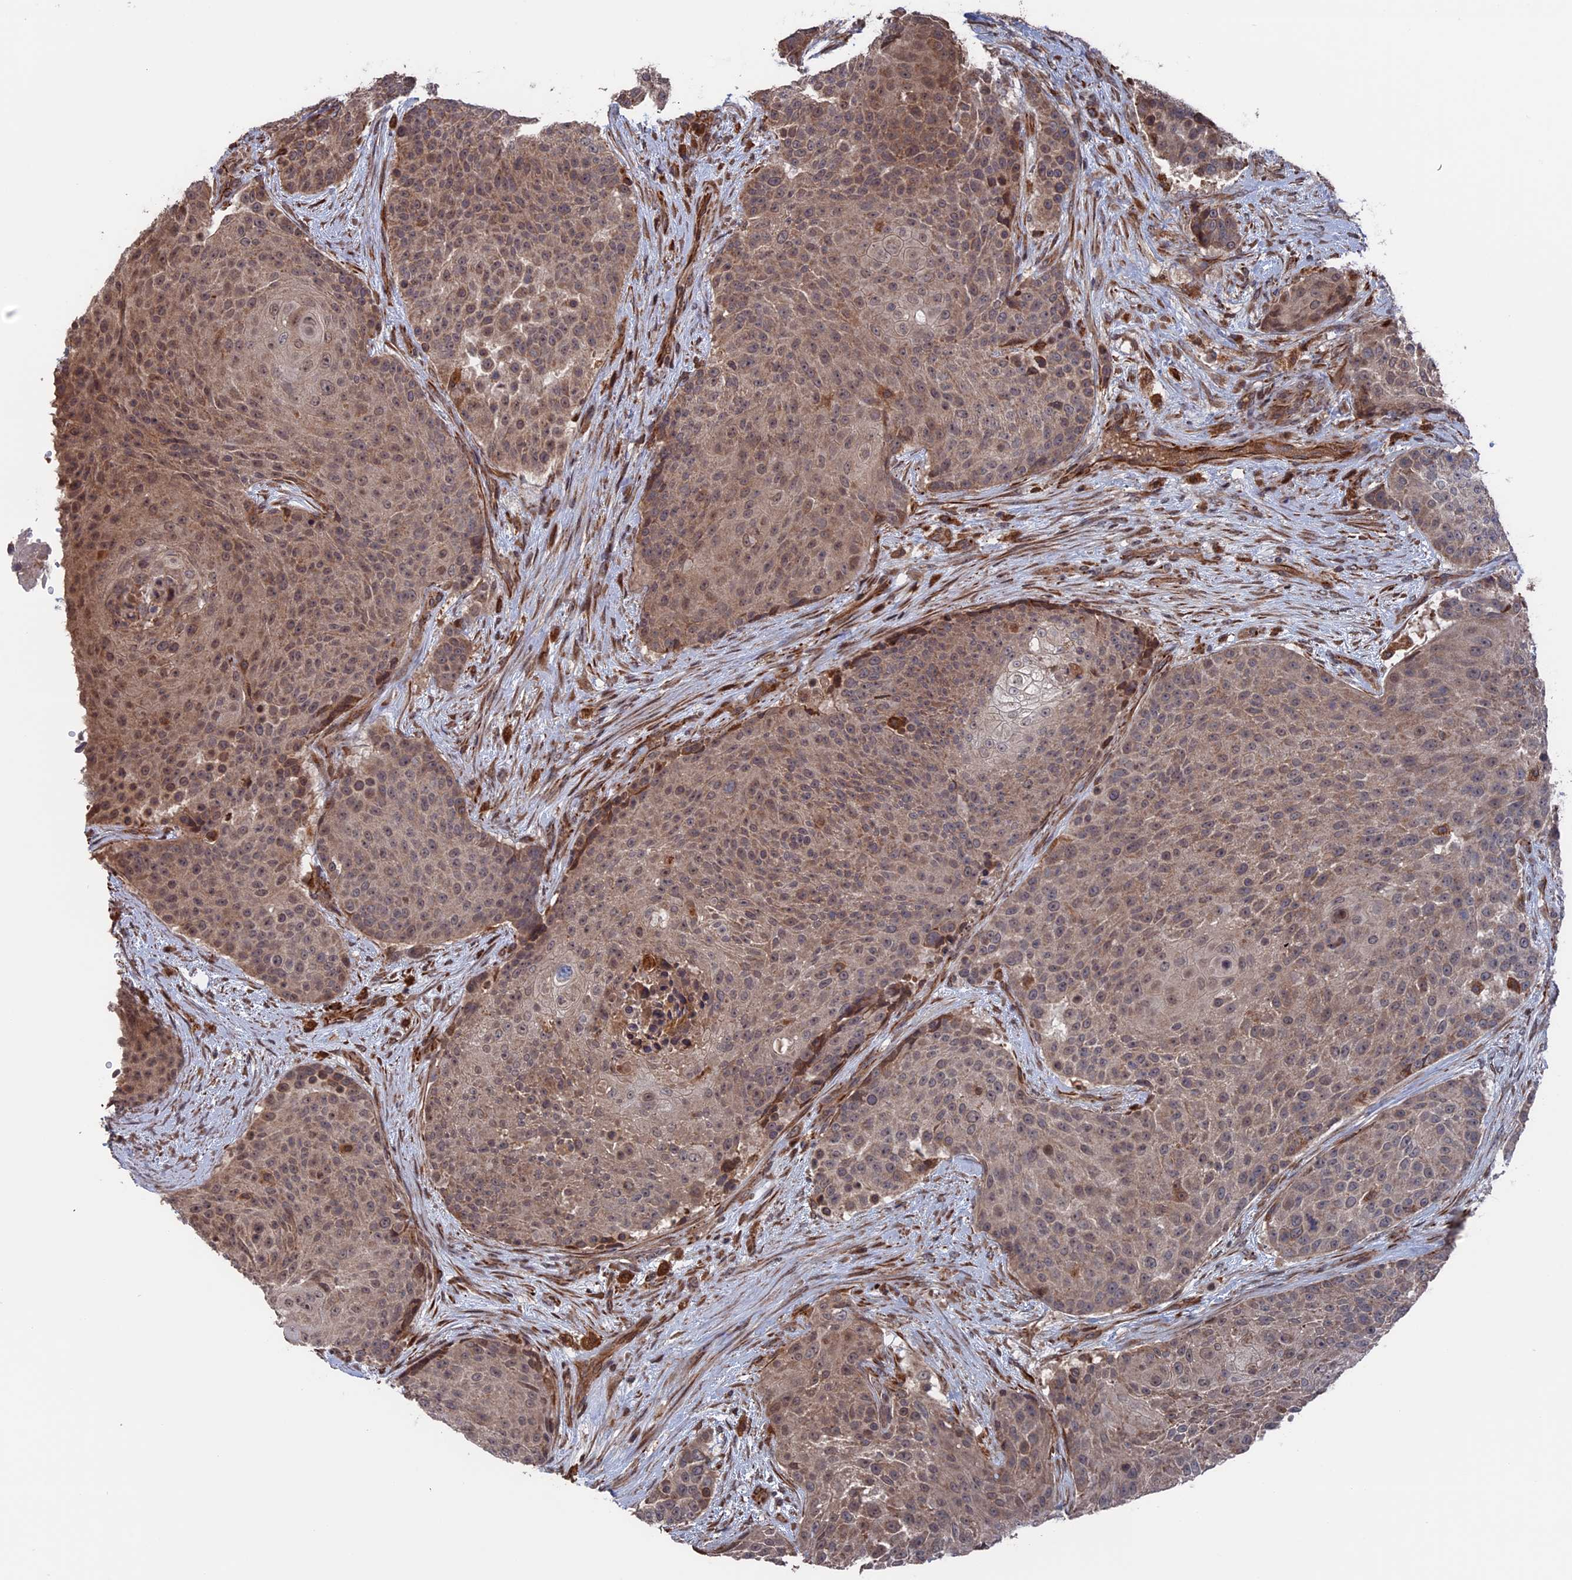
{"staining": {"intensity": "weak", "quantity": ">75%", "location": "cytoplasmic/membranous,nuclear"}, "tissue": "urothelial cancer", "cell_type": "Tumor cells", "image_type": "cancer", "snomed": [{"axis": "morphology", "description": "Urothelial carcinoma, High grade"}, {"axis": "topography", "description": "Urinary bladder"}], "caption": "Human urothelial cancer stained for a protein (brown) displays weak cytoplasmic/membranous and nuclear positive staining in approximately >75% of tumor cells.", "gene": "PLA2G15", "patient": {"sex": "female", "age": 63}}